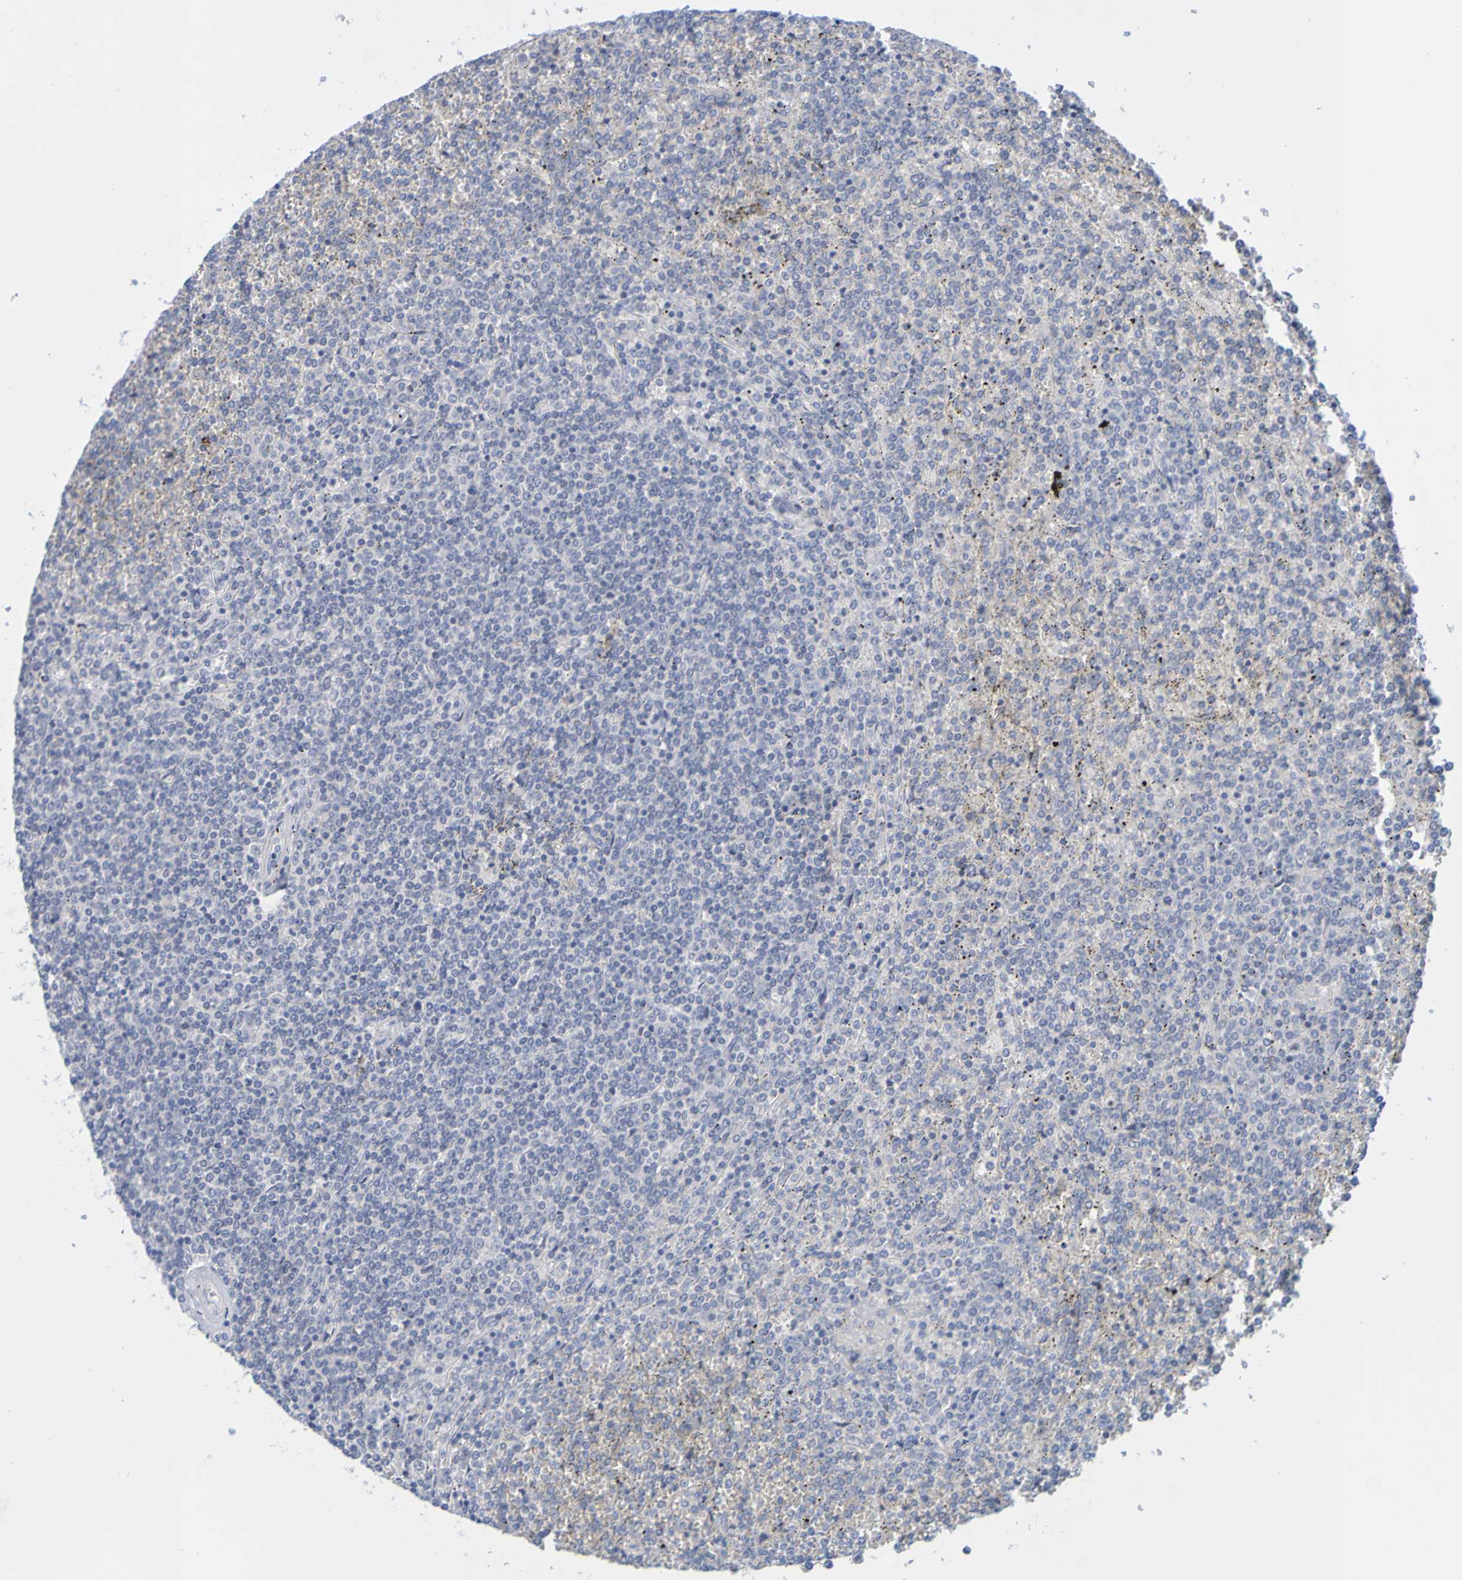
{"staining": {"intensity": "negative", "quantity": "none", "location": "none"}, "tissue": "lymphoma", "cell_type": "Tumor cells", "image_type": "cancer", "snomed": [{"axis": "morphology", "description": "Malignant lymphoma, non-Hodgkin's type, Low grade"}, {"axis": "topography", "description": "Spleen"}], "caption": "Image shows no significant protein positivity in tumor cells of low-grade malignant lymphoma, non-Hodgkin's type. Brightfield microscopy of IHC stained with DAB (brown) and hematoxylin (blue), captured at high magnification.", "gene": "ENDOU", "patient": {"sex": "female", "age": 19}}